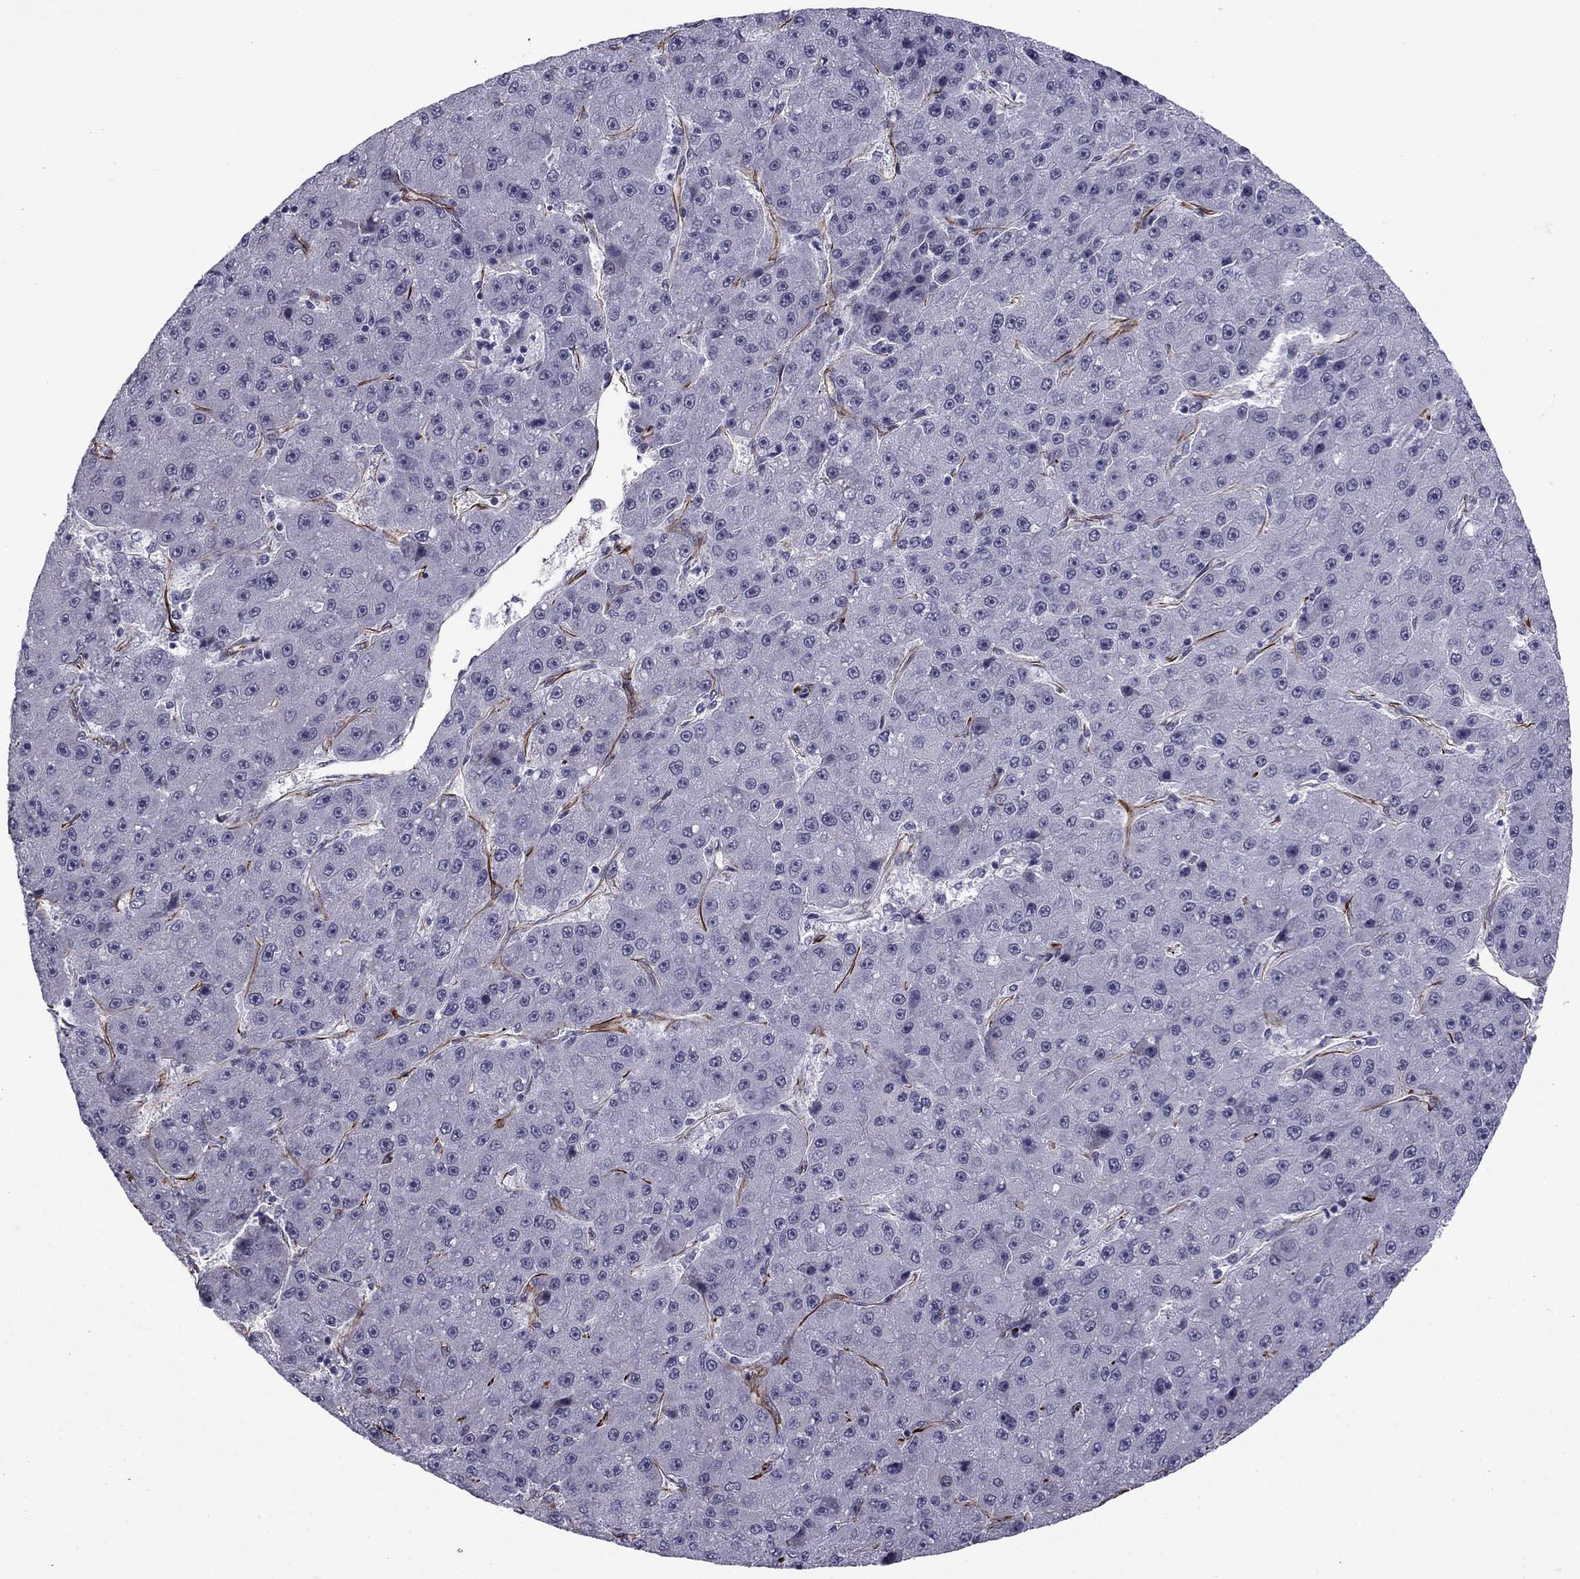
{"staining": {"intensity": "negative", "quantity": "none", "location": "none"}, "tissue": "liver cancer", "cell_type": "Tumor cells", "image_type": "cancer", "snomed": [{"axis": "morphology", "description": "Carcinoma, Hepatocellular, NOS"}, {"axis": "topography", "description": "Liver"}], "caption": "The IHC micrograph has no significant staining in tumor cells of liver hepatocellular carcinoma tissue.", "gene": "ANKS4B", "patient": {"sex": "male", "age": 67}}